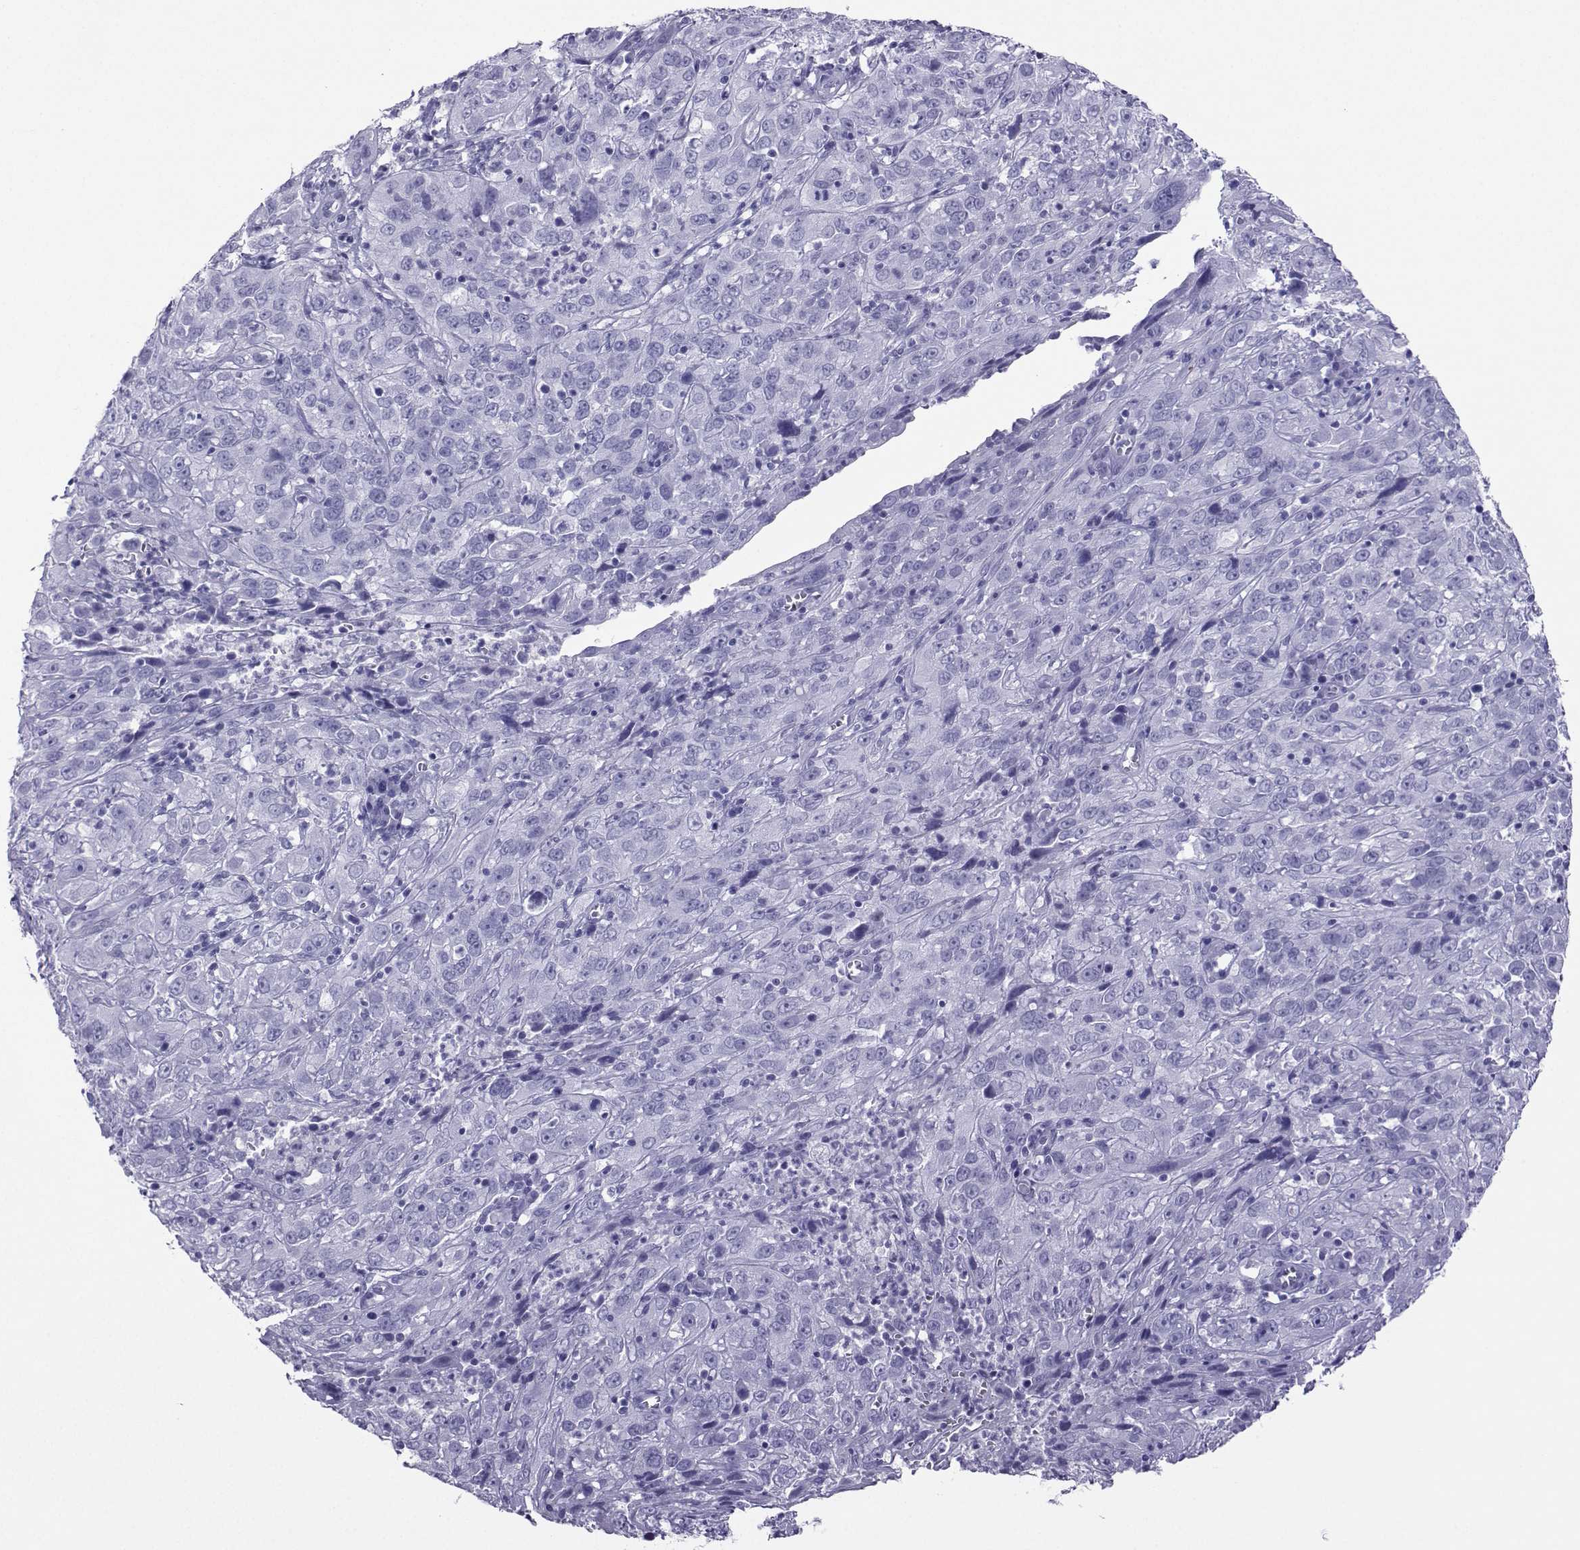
{"staining": {"intensity": "negative", "quantity": "none", "location": "none"}, "tissue": "cervical cancer", "cell_type": "Tumor cells", "image_type": "cancer", "snomed": [{"axis": "morphology", "description": "Squamous cell carcinoma, NOS"}, {"axis": "topography", "description": "Cervix"}], "caption": "This histopathology image is of cervical squamous cell carcinoma stained with immunohistochemistry to label a protein in brown with the nuclei are counter-stained blue. There is no expression in tumor cells.", "gene": "LORICRIN", "patient": {"sex": "female", "age": 32}}